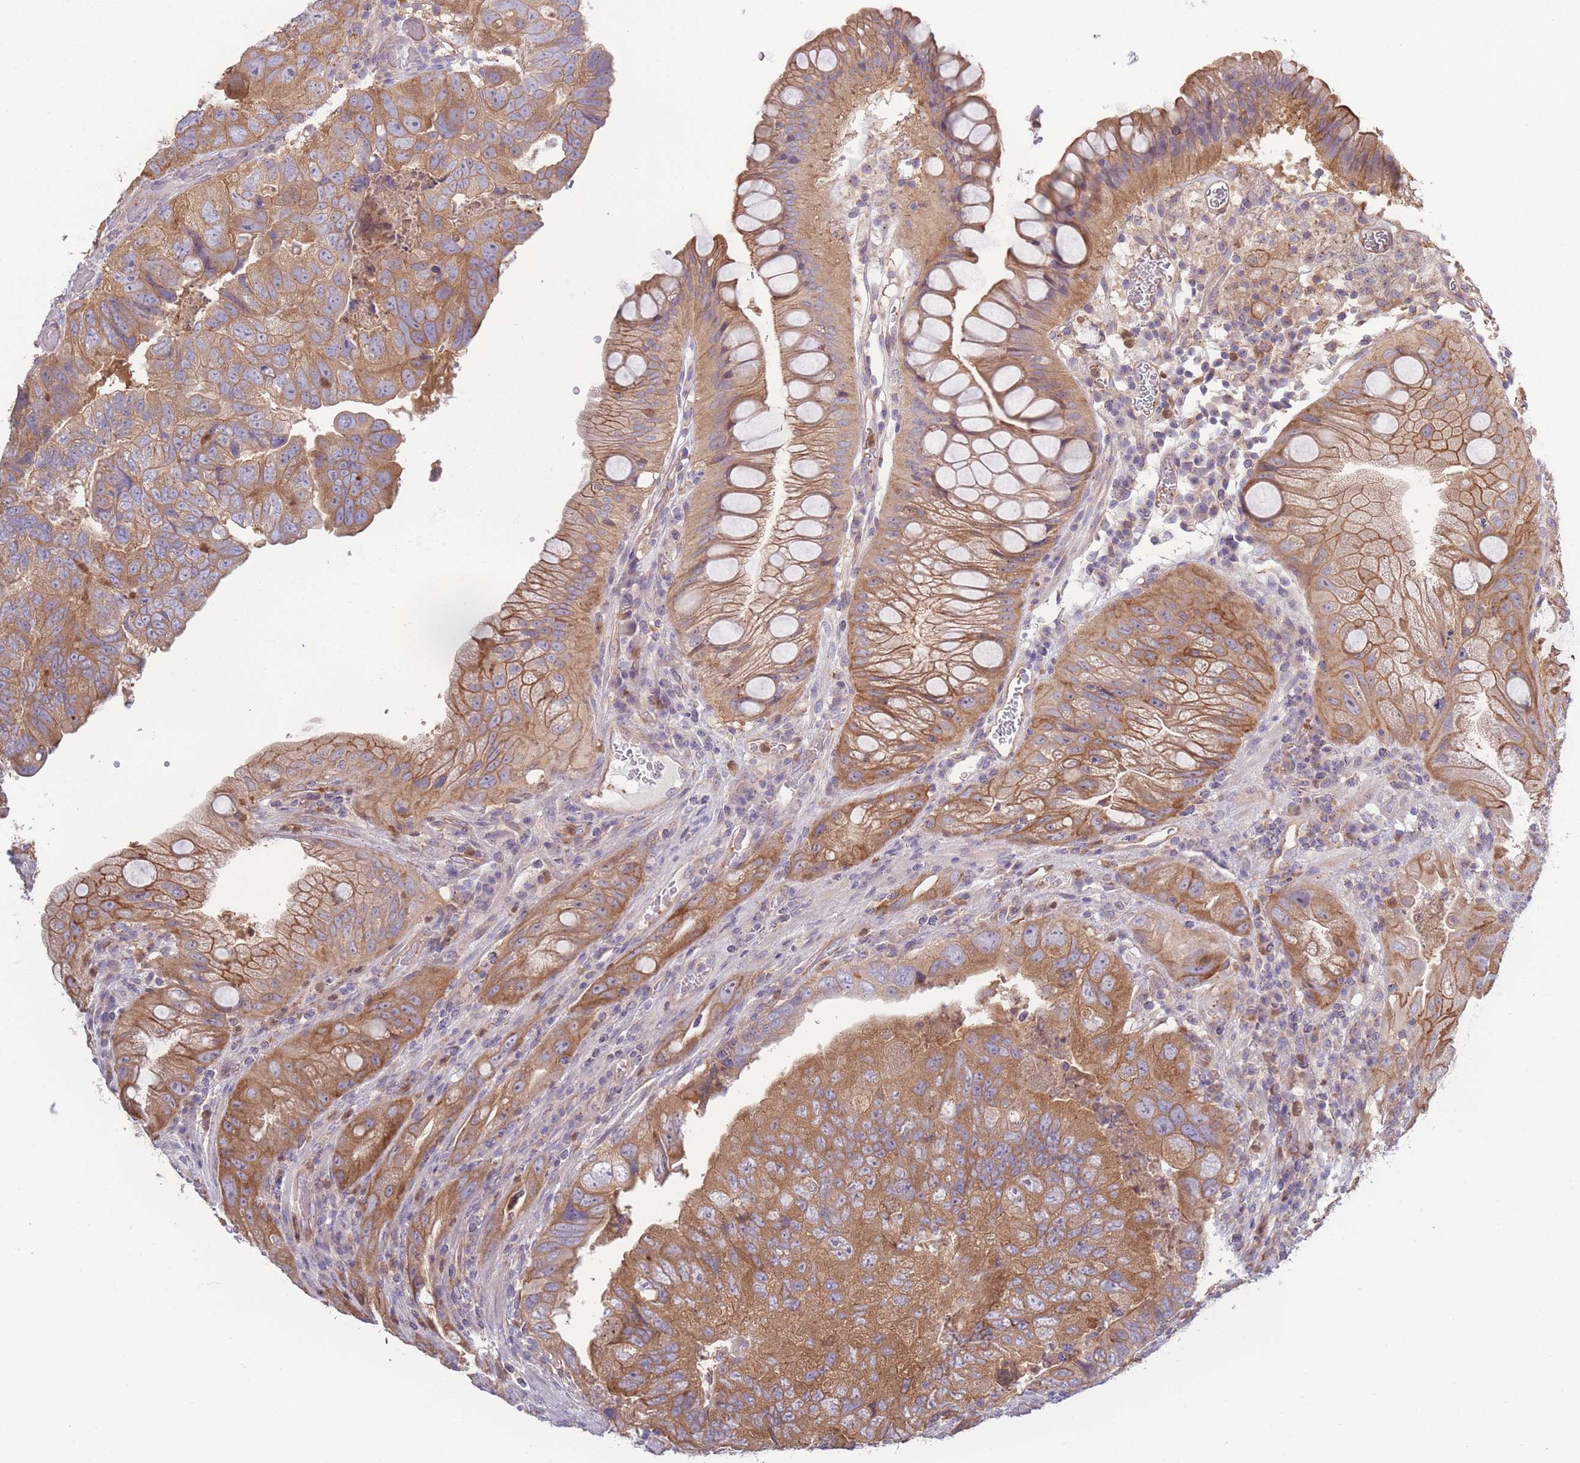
{"staining": {"intensity": "moderate", "quantity": ">75%", "location": "cytoplasmic/membranous"}, "tissue": "colorectal cancer", "cell_type": "Tumor cells", "image_type": "cancer", "snomed": [{"axis": "morphology", "description": "Adenocarcinoma, NOS"}, {"axis": "topography", "description": "Rectum"}], "caption": "An image showing moderate cytoplasmic/membranous staining in approximately >75% of tumor cells in colorectal cancer, as visualized by brown immunohistochemical staining.", "gene": "STEAP3", "patient": {"sex": "male", "age": 63}}